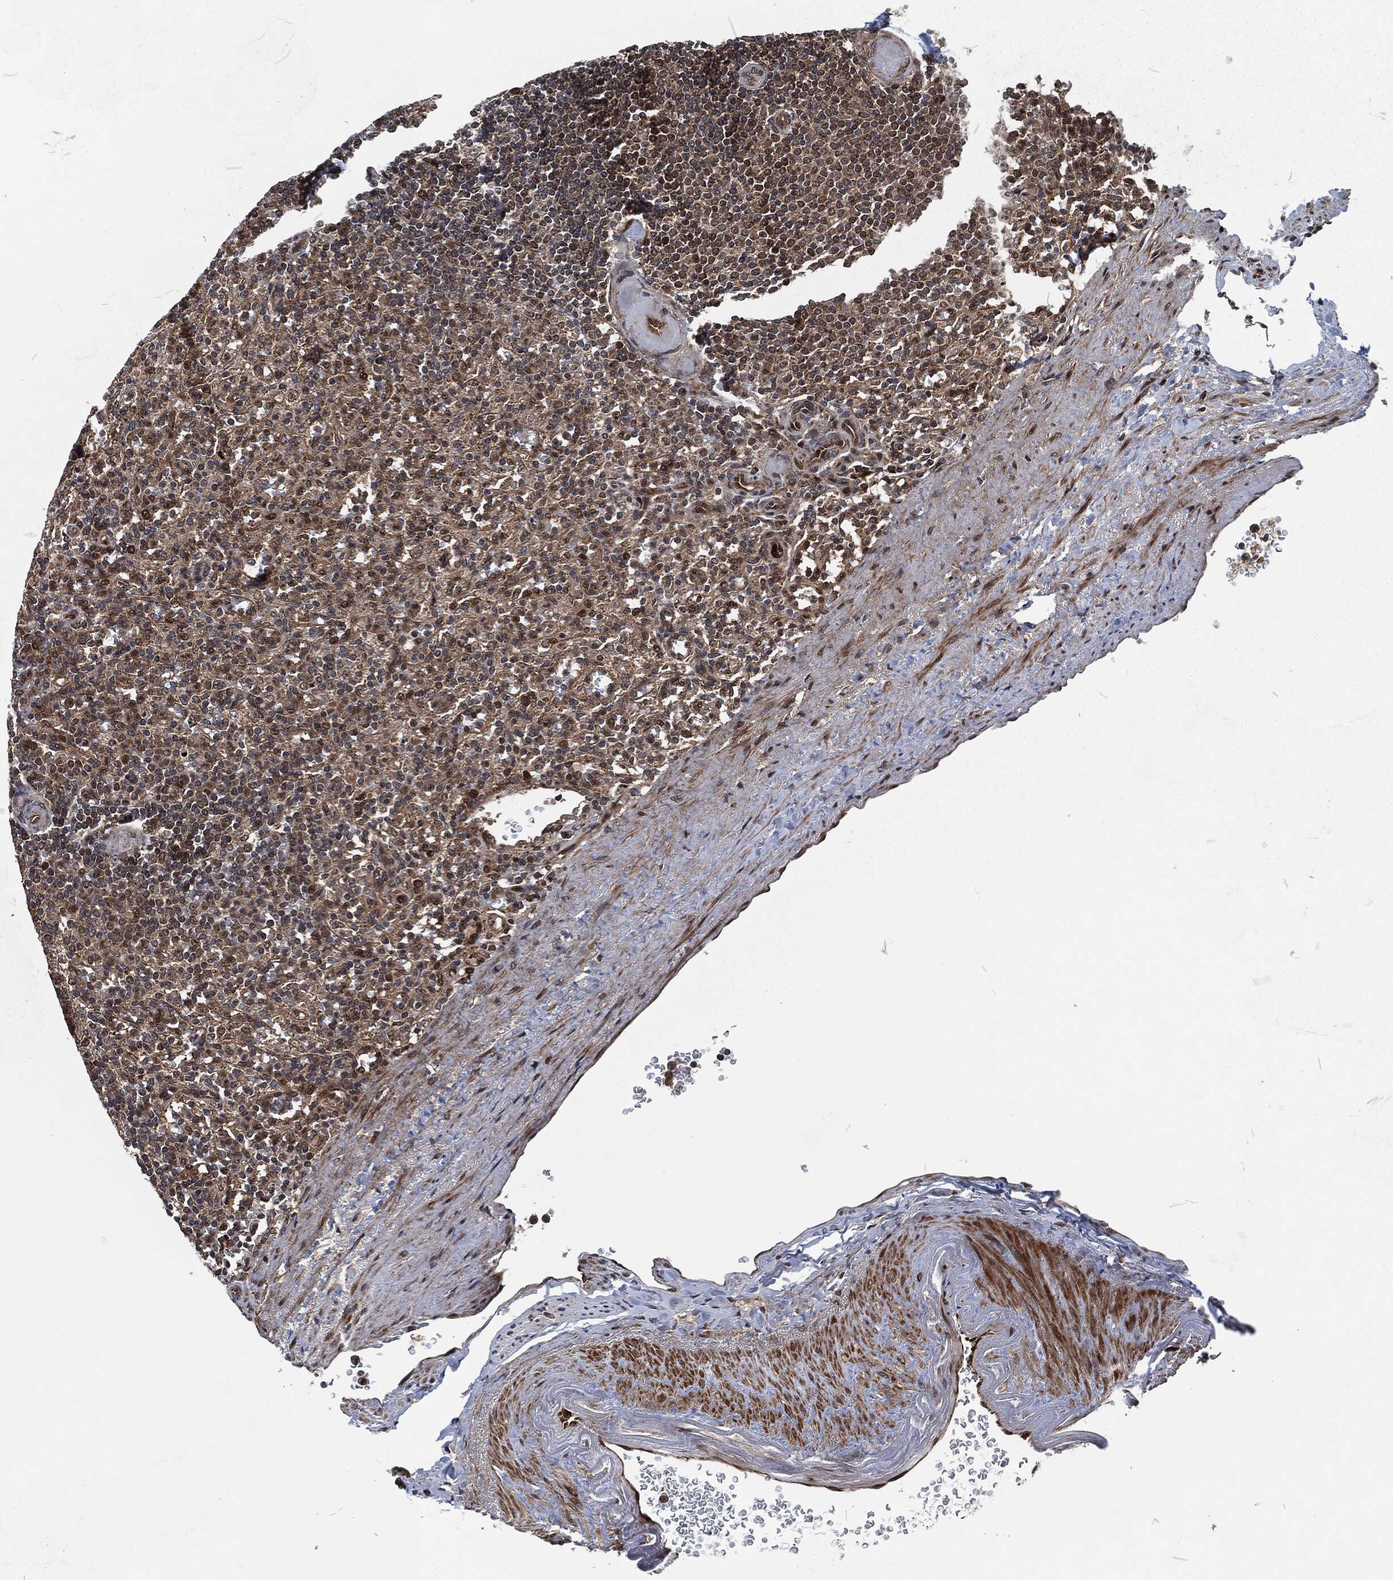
{"staining": {"intensity": "moderate", "quantity": "<25%", "location": "cytoplasmic/membranous"}, "tissue": "spleen", "cell_type": "Cells in red pulp", "image_type": "normal", "snomed": [{"axis": "morphology", "description": "Normal tissue, NOS"}, {"axis": "topography", "description": "Spleen"}], "caption": "Protein analysis of normal spleen demonstrates moderate cytoplasmic/membranous staining in about <25% of cells in red pulp.", "gene": "CMPK2", "patient": {"sex": "female", "age": 74}}